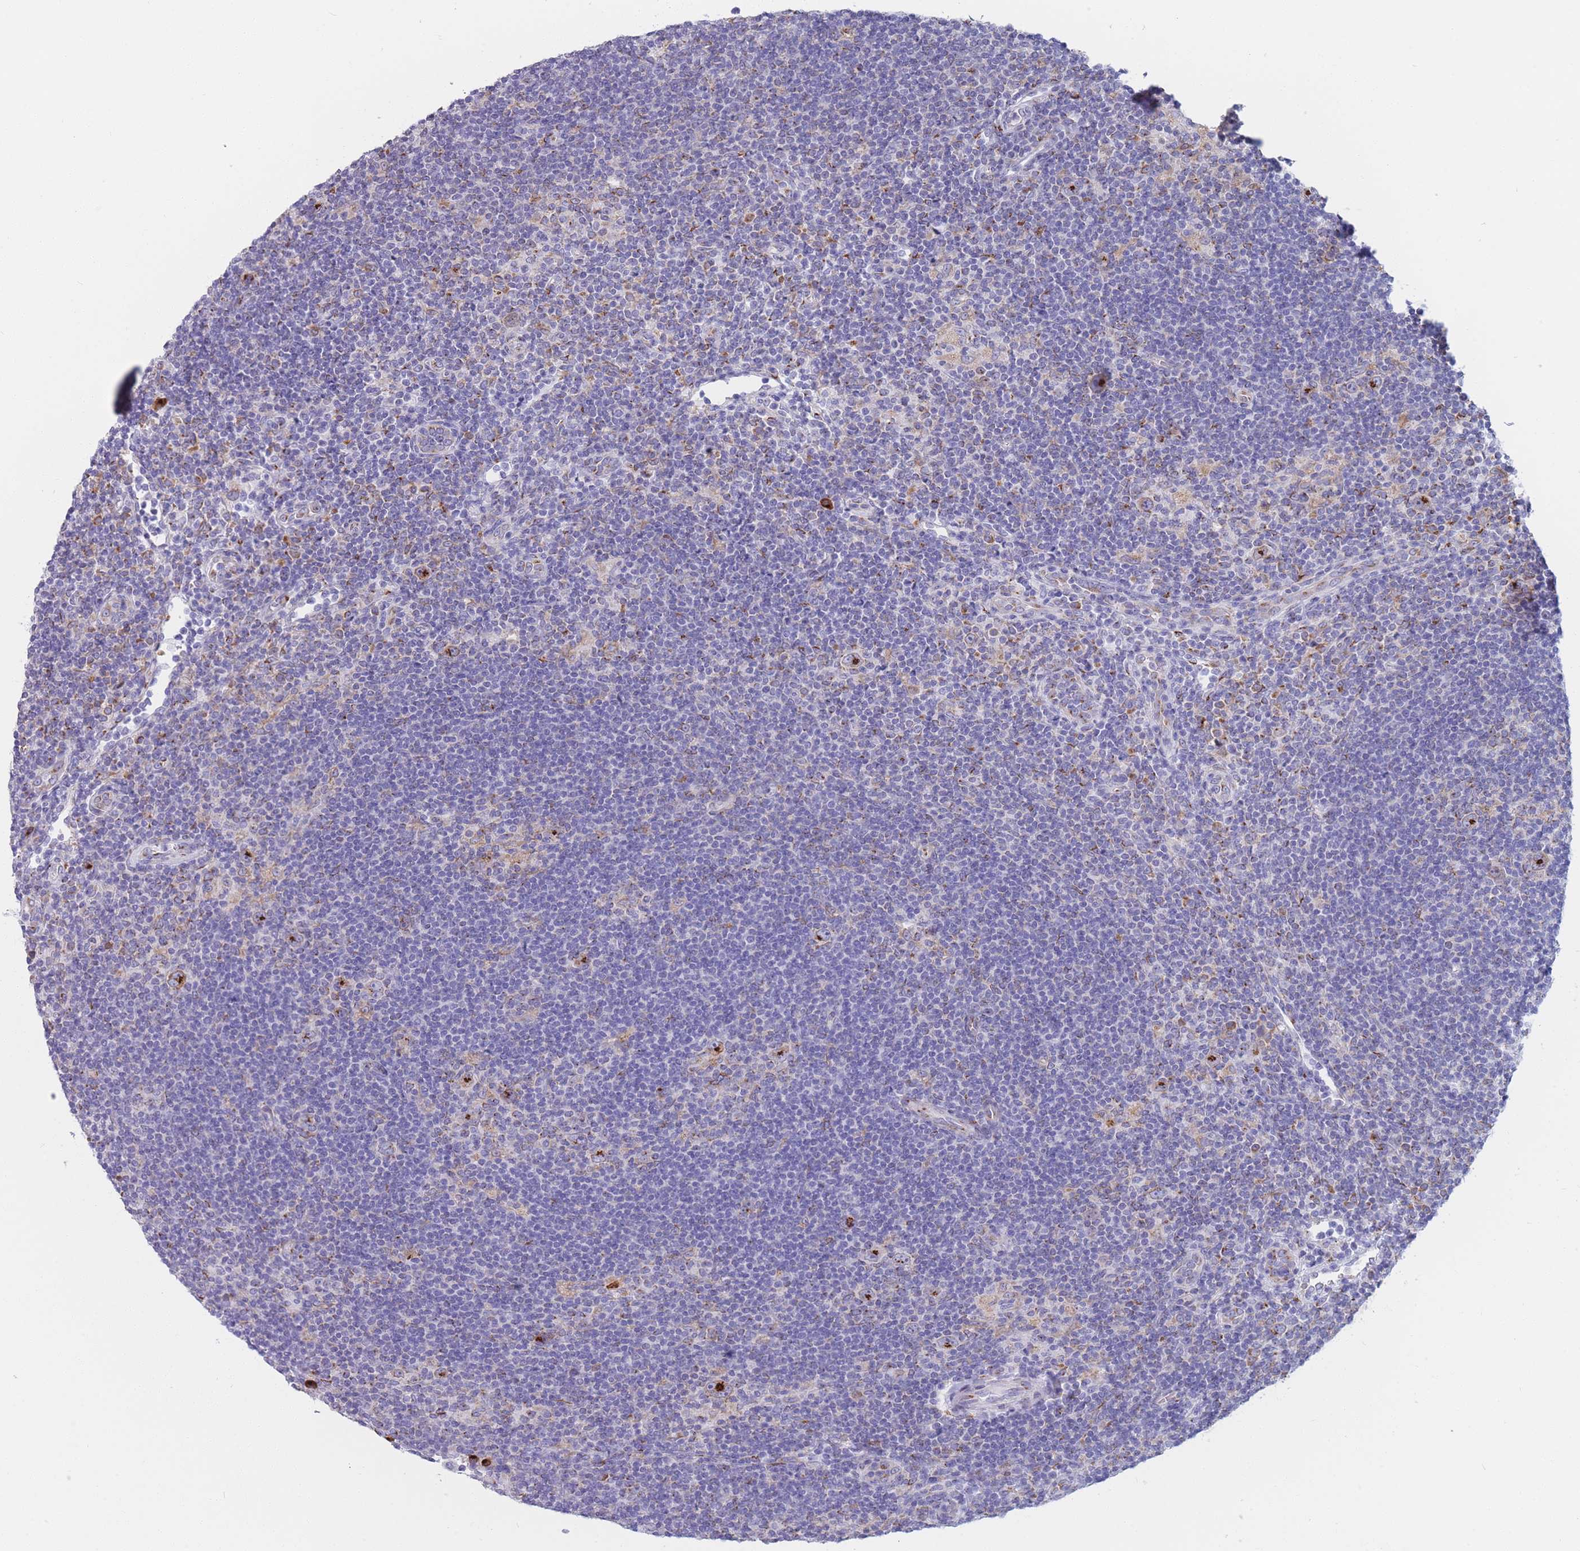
{"staining": {"intensity": "strong", "quantity": ">75%", "location": "cytoplasmic/membranous"}, "tissue": "lymphoma", "cell_type": "Tumor cells", "image_type": "cancer", "snomed": [{"axis": "morphology", "description": "Hodgkin's disease, NOS"}, {"axis": "topography", "description": "Lymph node"}], "caption": "Immunohistochemical staining of human lymphoma reveals strong cytoplasmic/membranous protein expression in about >75% of tumor cells.", "gene": "MRPL30", "patient": {"sex": "female", "age": 57}}